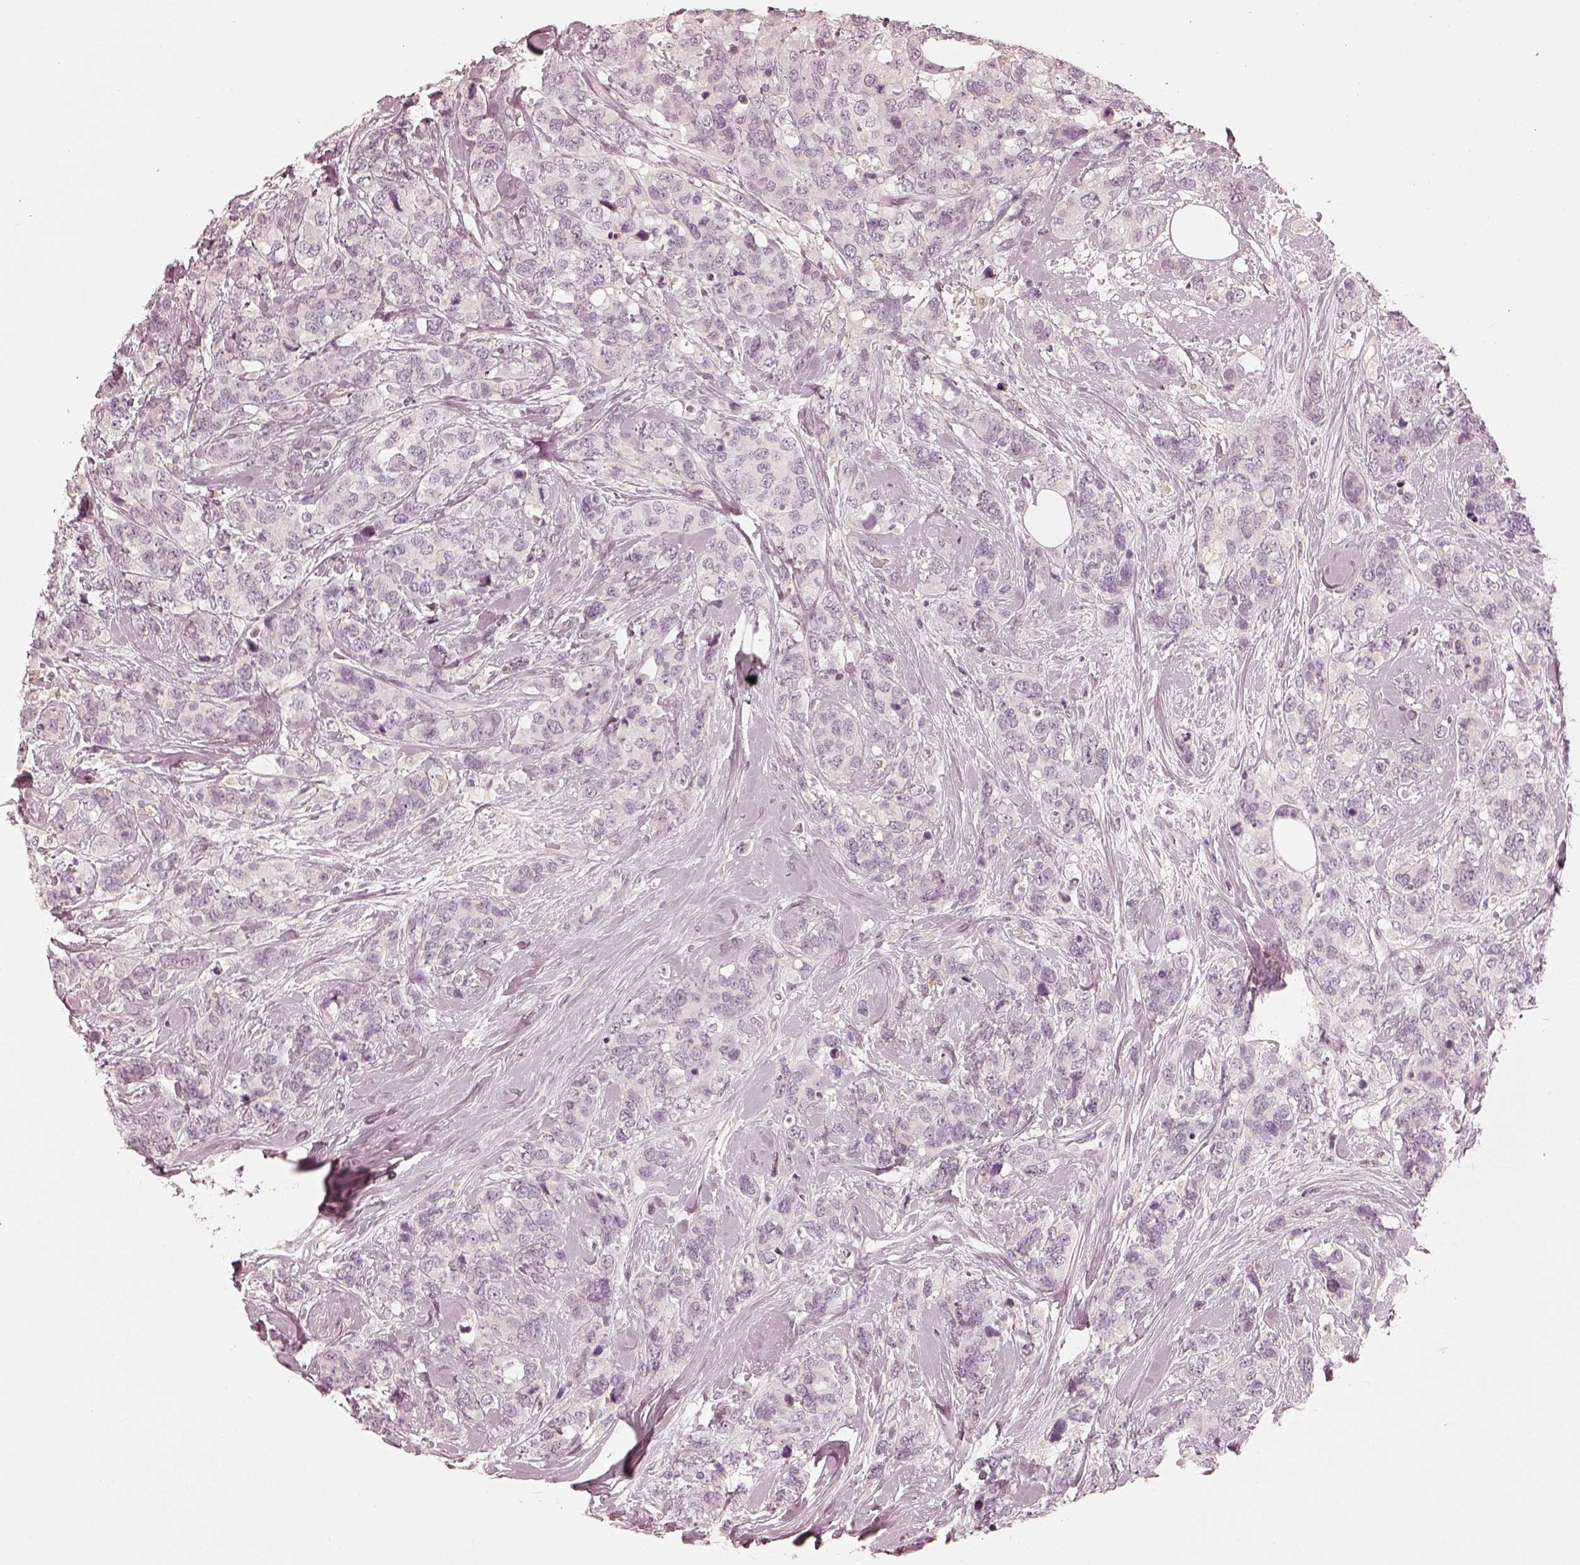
{"staining": {"intensity": "negative", "quantity": "none", "location": "none"}, "tissue": "breast cancer", "cell_type": "Tumor cells", "image_type": "cancer", "snomed": [{"axis": "morphology", "description": "Lobular carcinoma"}, {"axis": "topography", "description": "Breast"}], "caption": "This is an immunohistochemistry (IHC) photomicrograph of human breast cancer. There is no positivity in tumor cells.", "gene": "CALR3", "patient": {"sex": "female", "age": 59}}